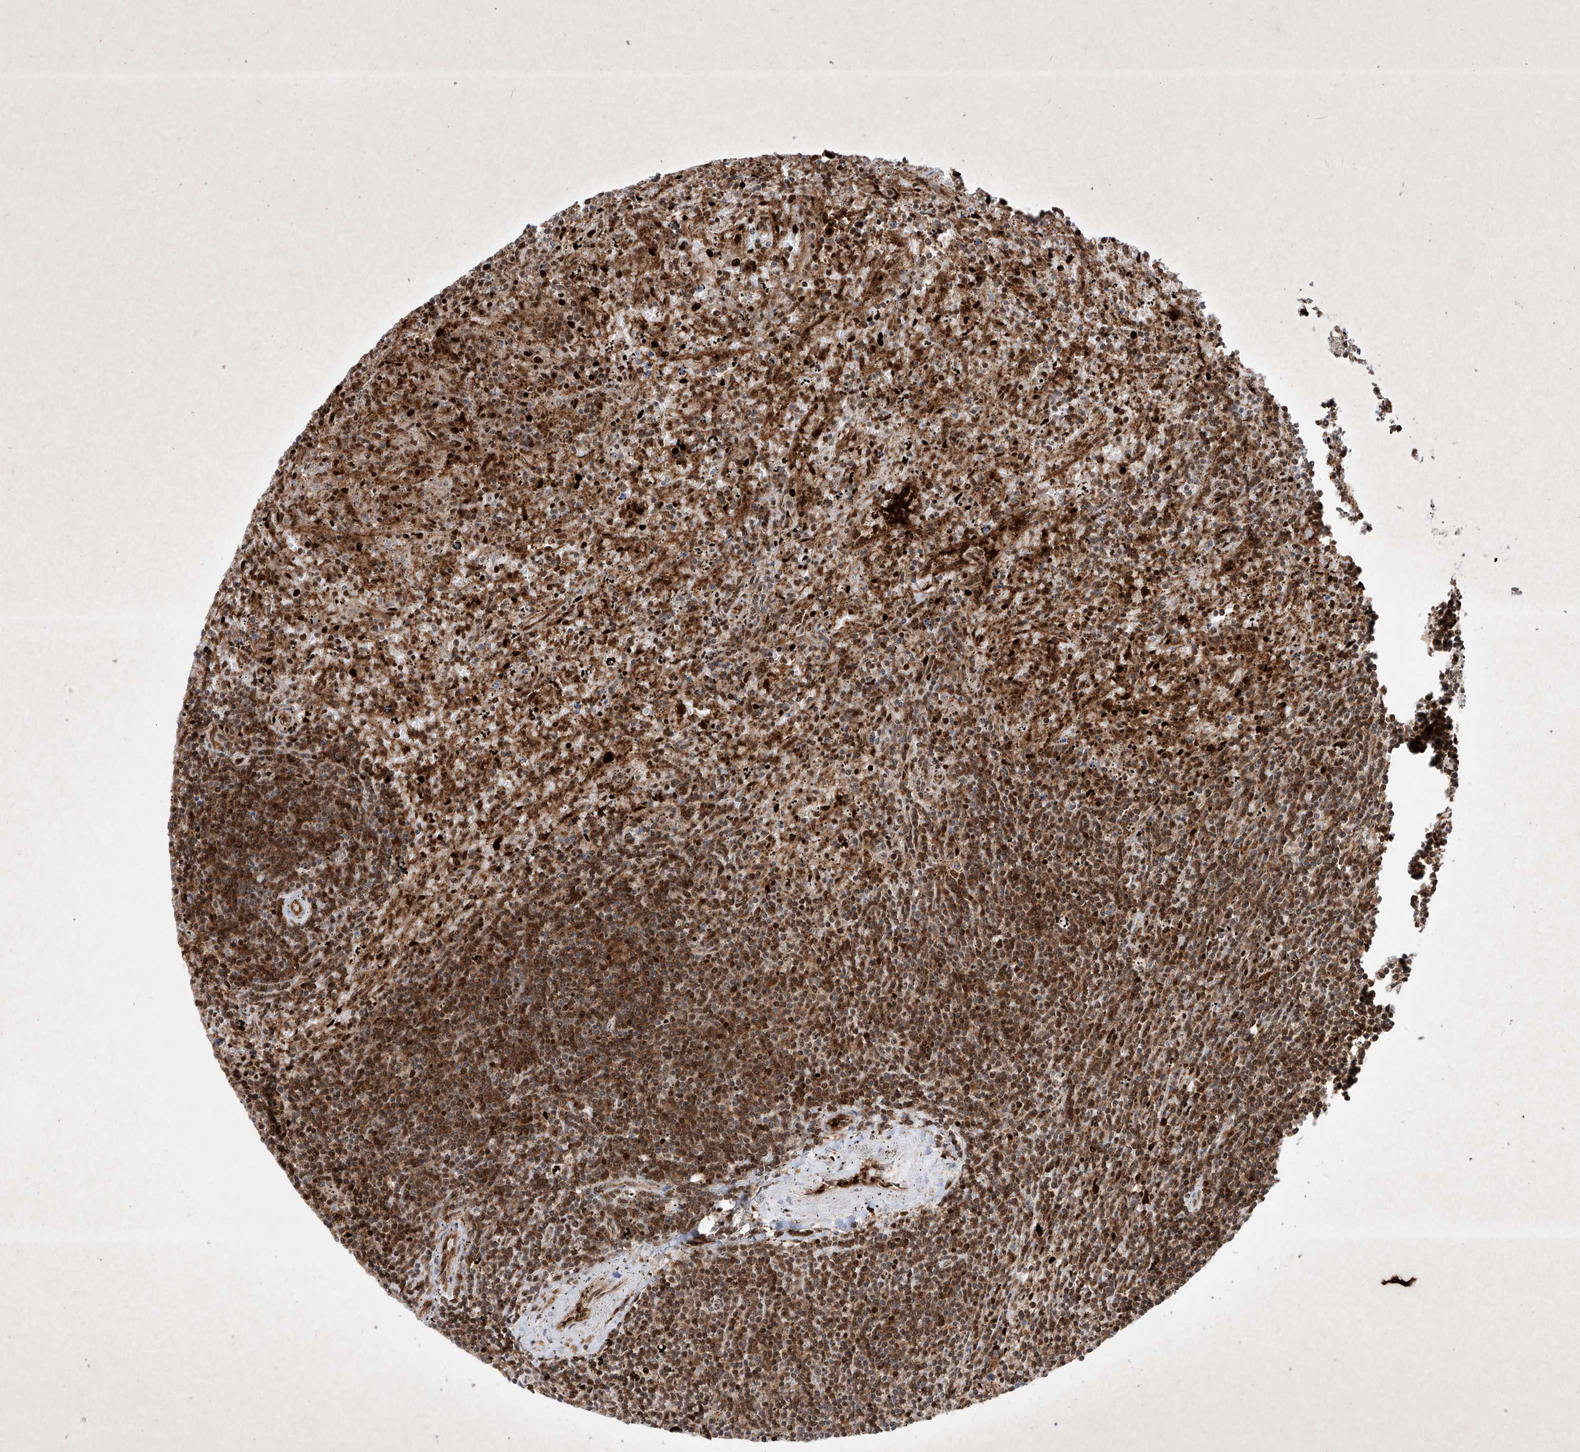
{"staining": {"intensity": "moderate", "quantity": ">75%", "location": "cytoplasmic/membranous,nuclear"}, "tissue": "lymphoma", "cell_type": "Tumor cells", "image_type": "cancer", "snomed": [{"axis": "morphology", "description": "Malignant lymphoma, non-Hodgkin's type, Low grade"}, {"axis": "topography", "description": "Spleen"}], "caption": "A brown stain highlights moderate cytoplasmic/membranous and nuclear positivity of a protein in human lymphoma tumor cells.", "gene": "PSMB10", "patient": {"sex": "male", "age": 76}}